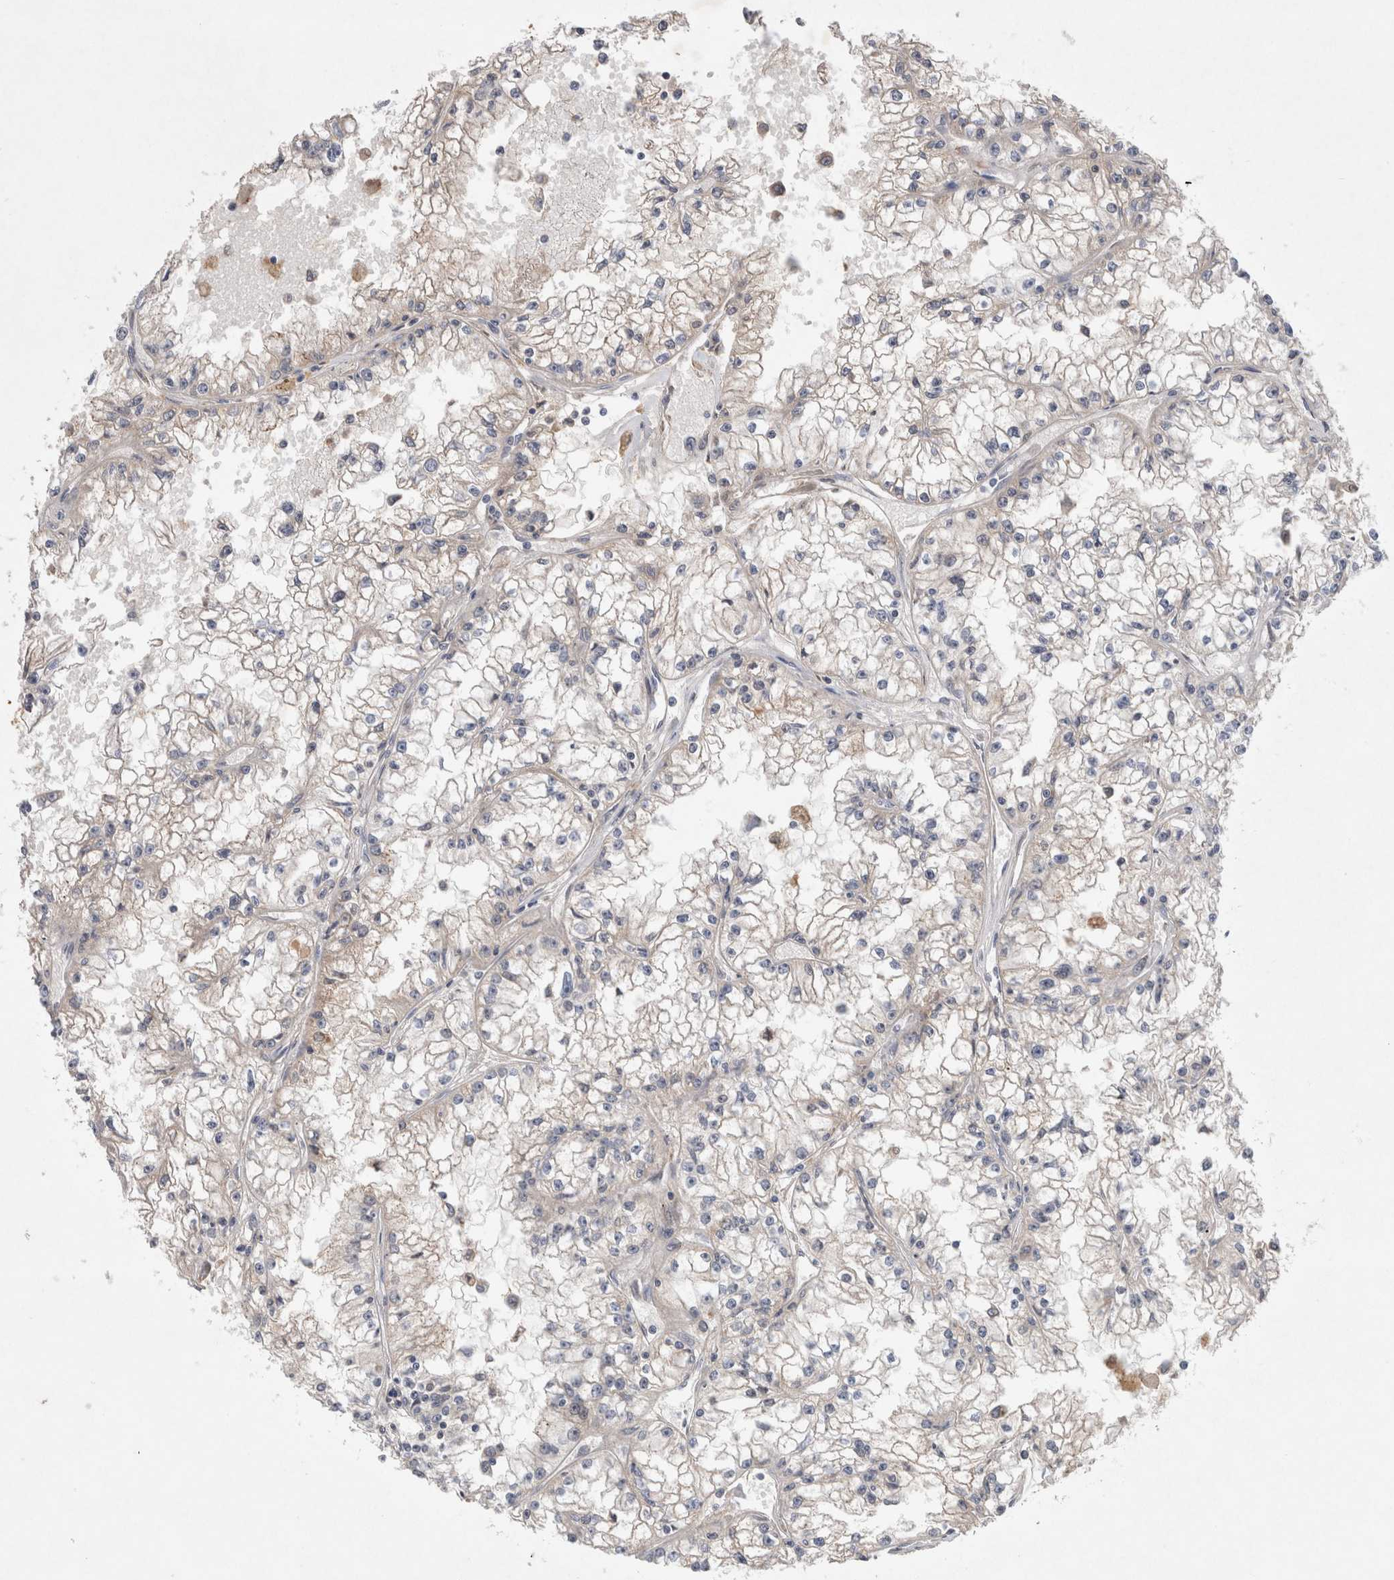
{"staining": {"intensity": "negative", "quantity": "none", "location": "none"}, "tissue": "renal cancer", "cell_type": "Tumor cells", "image_type": "cancer", "snomed": [{"axis": "morphology", "description": "Adenocarcinoma, NOS"}, {"axis": "topography", "description": "Kidney"}], "caption": "A histopathology image of renal adenocarcinoma stained for a protein displays no brown staining in tumor cells. The staining was performed using DAB to visualize the protein expression in brown, while the nuclei were stained in blue with hematoxylin (Magnification: 20x).", "gene": "MRPS28", "patient": {"sex": "male", "age": 56}}